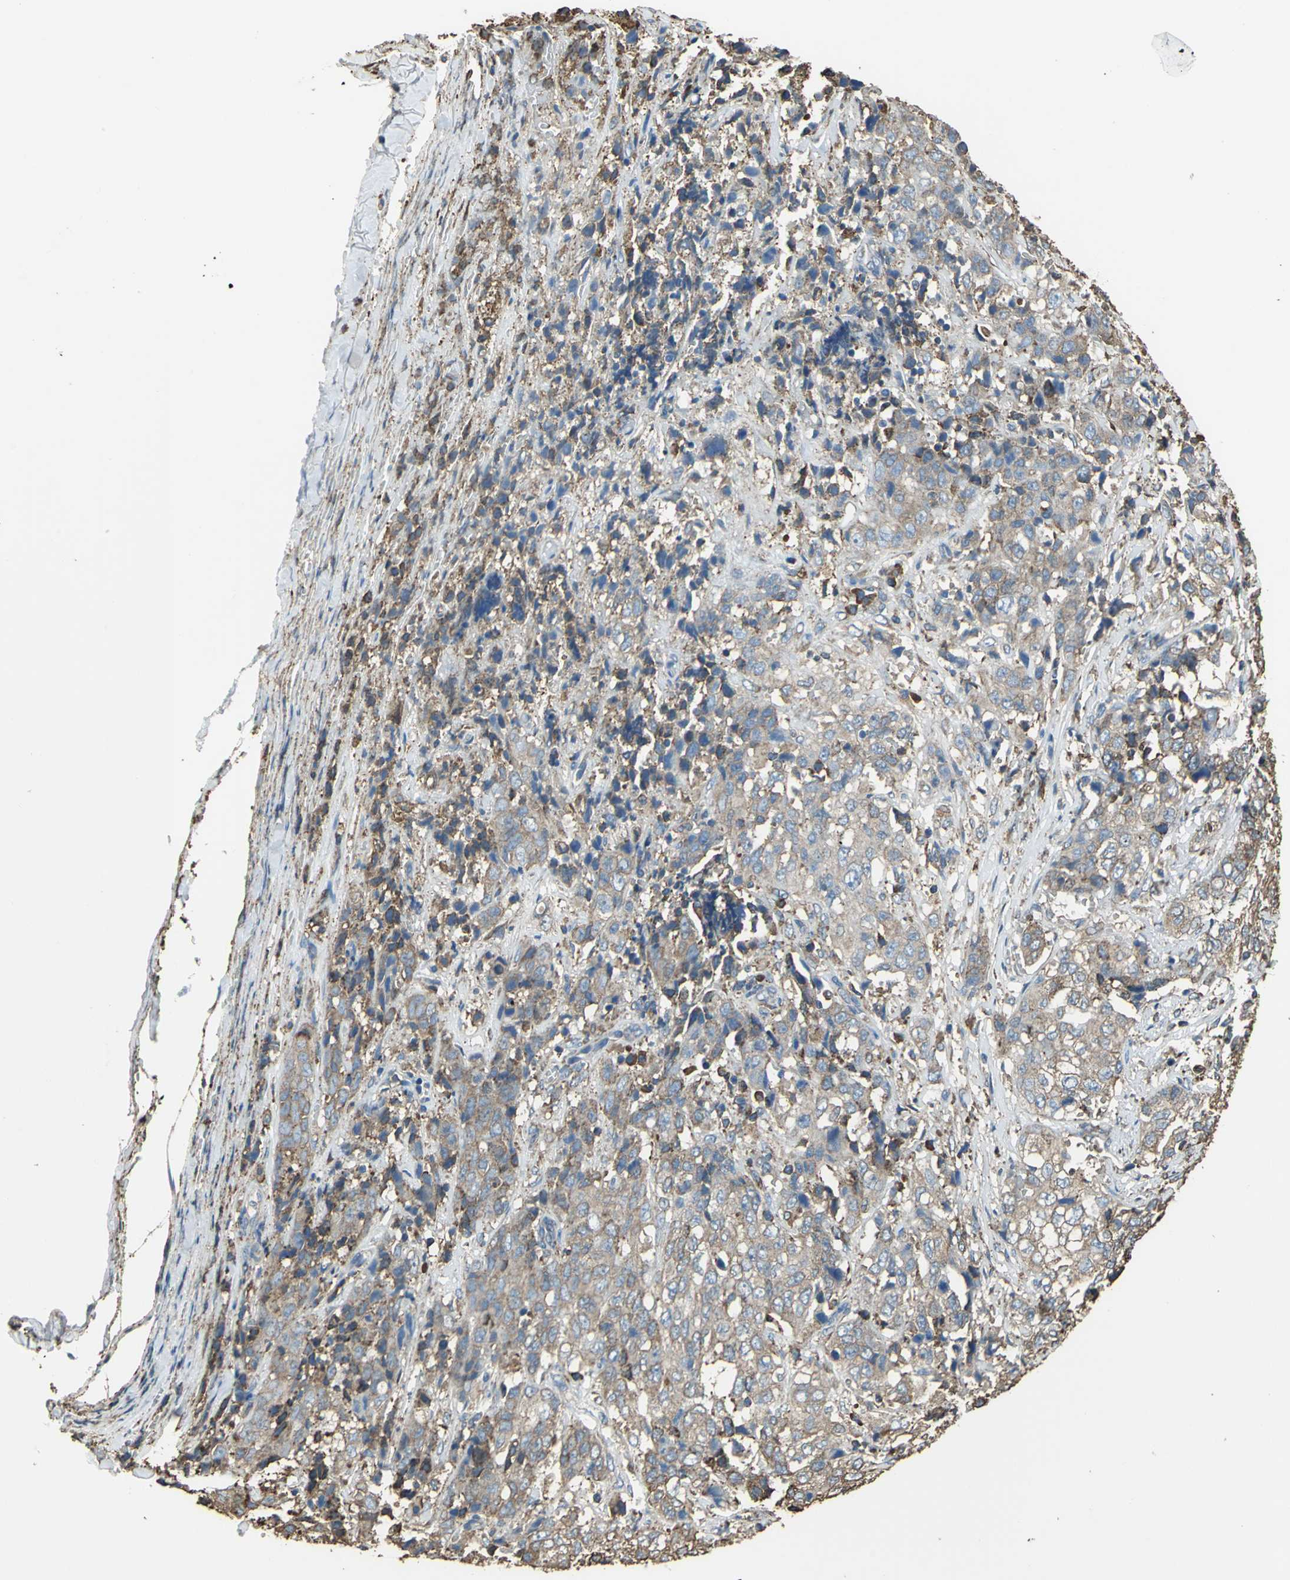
{"staining": {"intensity": "moderate", "quantity": ">75%", "location": "cytoplasmic/membranous"}, "tissue": "stomach cancer", "cell_type": "Tumor cells", "image_type": "cancer", "snomed": [{"axis": "morphology", "description": "Adenocarcinoma, NOS"}, {"axis": "topography", "description": "Stomach"}], "caption": "Approximately >75% of tumor cells in stomach adenocarcinoma demonstrate moderate cytoplasmic/membranous protein positivity as visualized by brown immunohistochemical staining.", "gene": "GPANK1", "patient": {"sex": "male", "age": 48}}